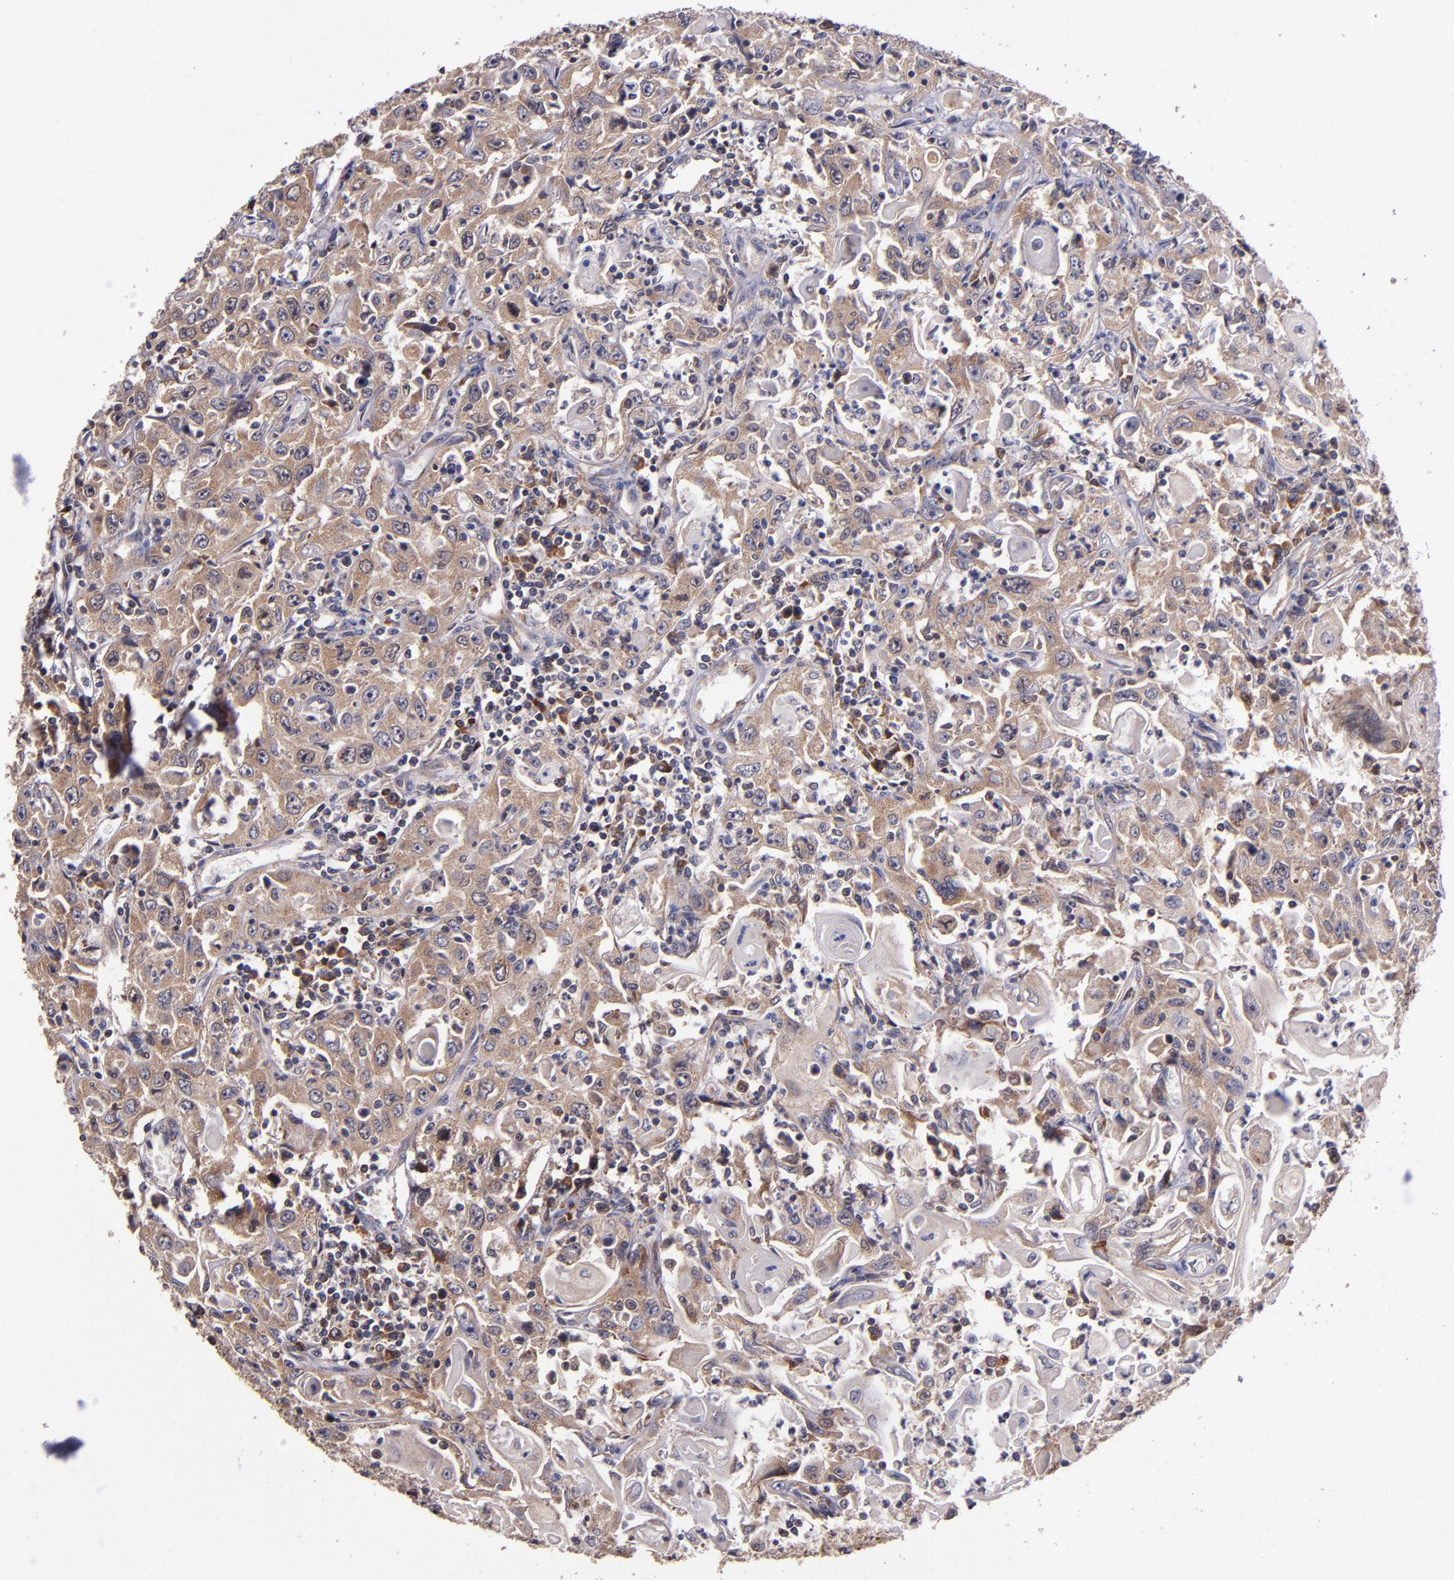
{"staining": {"intensity": "moderate", "quantity": ">75%", "location": "cytoplasmic/membranous"}, "tissue": "head and neck cancer", "cell_type": "Tumor cells", "image_type": "cancer", "snomed": [{"axis": "morphology", "description": "Squamous cell carcinoma, NOS"}, {"axis": "topography", "description": "Oral tissue"}, {"axis": "topography", "description": "Head-Neck"}], "caption": "Tumor cells demonstrate moderate cytoplasmic/membranous positivity in approximately >75% of cells in head and neck cancer (squamous cell carcinoma).", "gene": "EIF4ENIF1", "patient": {"sex": "female", "age": 76}}